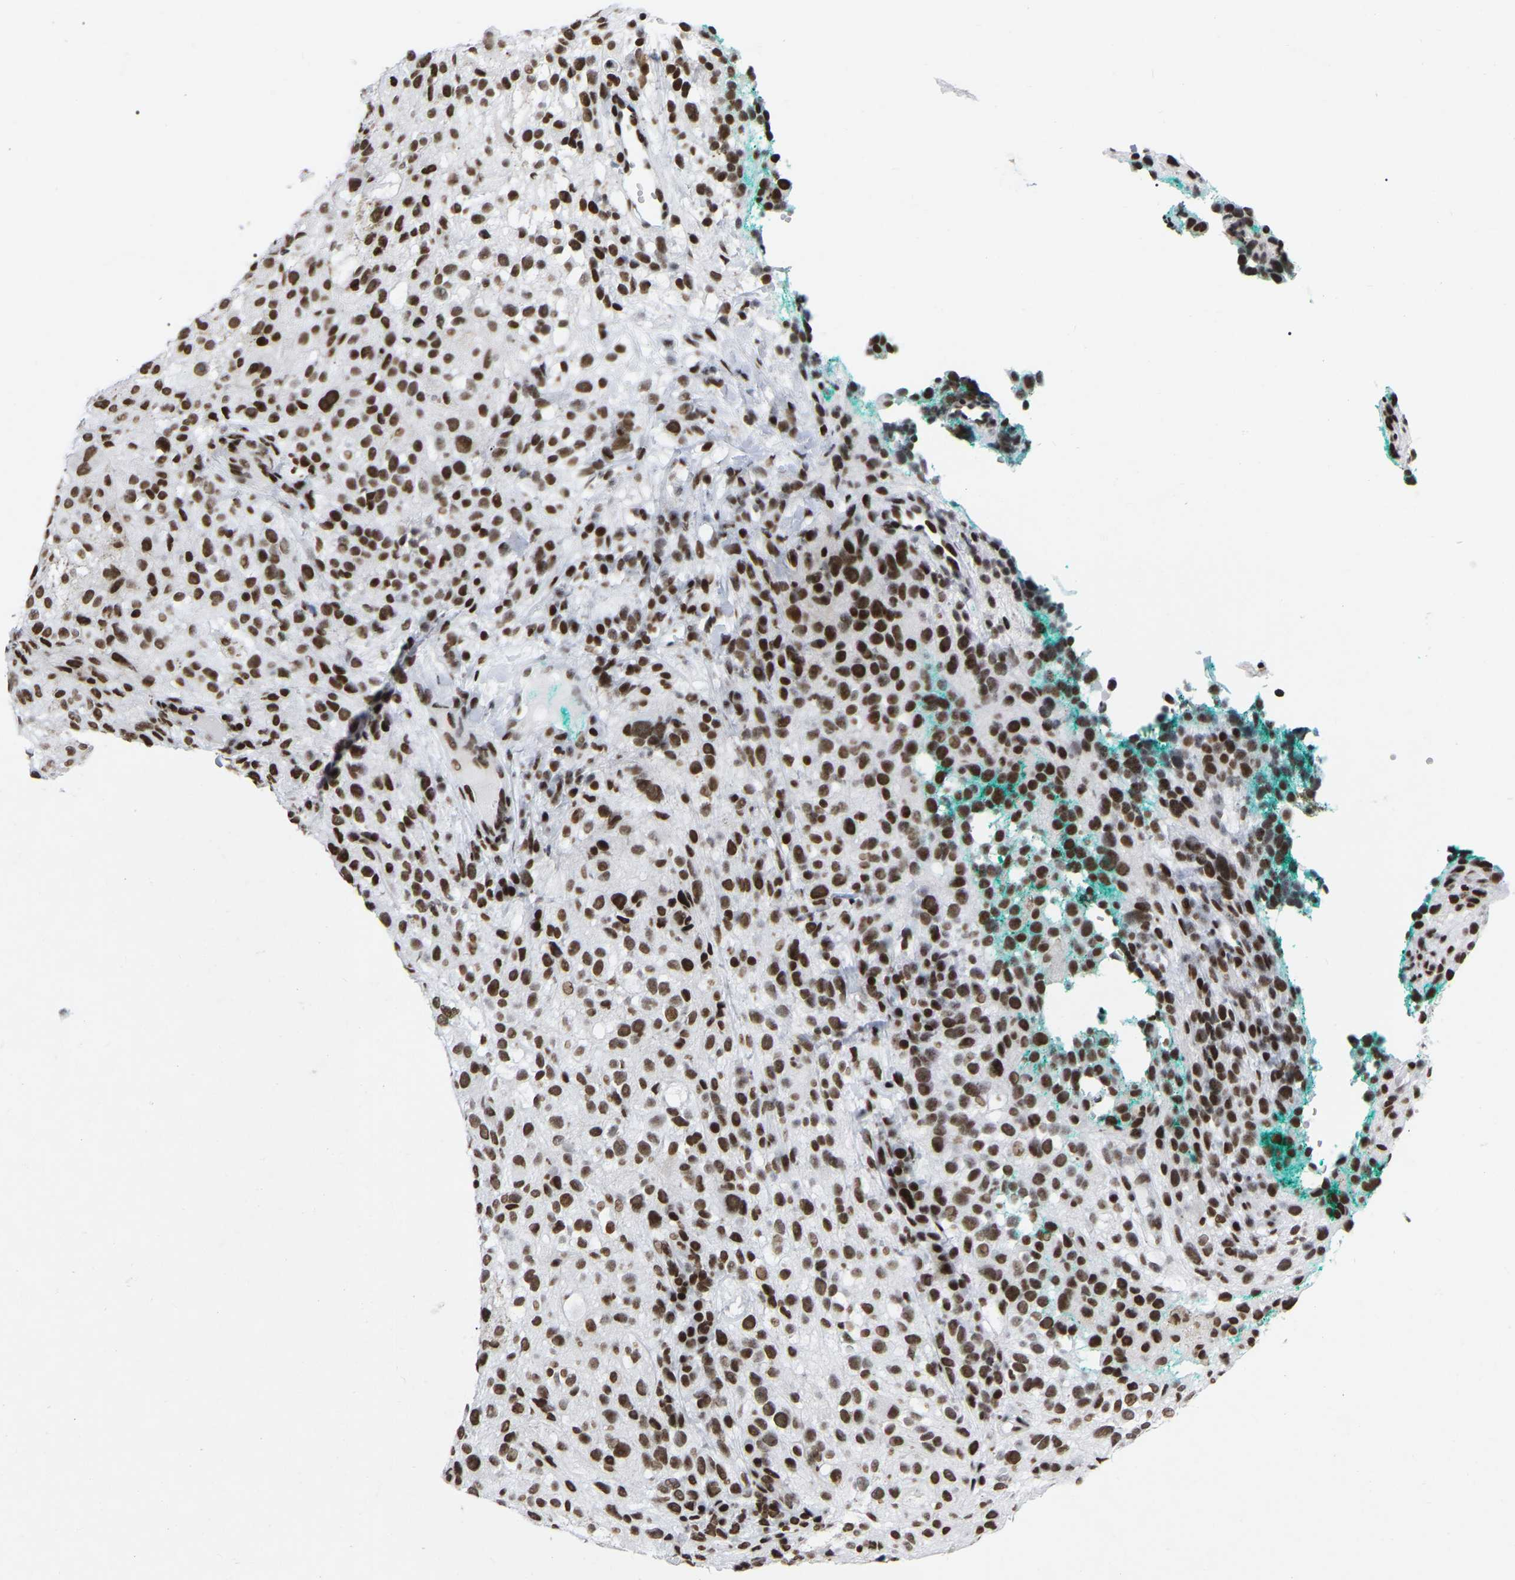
{"staining": {"intensity": "moderate", "quantity": ">75%", "location": "nuclear"}, "tissue": "melanoma", "cell_type": "Tumor cells", "image_type": "cancer", "snomed": [{"axis": "morphology", "description": "Necrosis, NOS"}, {"axis": "morphology", "description": "Malignant melanoma, NOS"}, {"axis": "topography", "description": "Skin"}], "caption": "Protein expression analysis of human melanoma reveals moderate nuclear positivity in about >75% of tumor cells. Using DAB (3,3'-diaminobenzidine) (brown) and hematoxylin (blue) stains, captured at high magnification using brightfield microscopy.", "gene": "PRCC", "patient": {"sex": "female", "age": 87}}